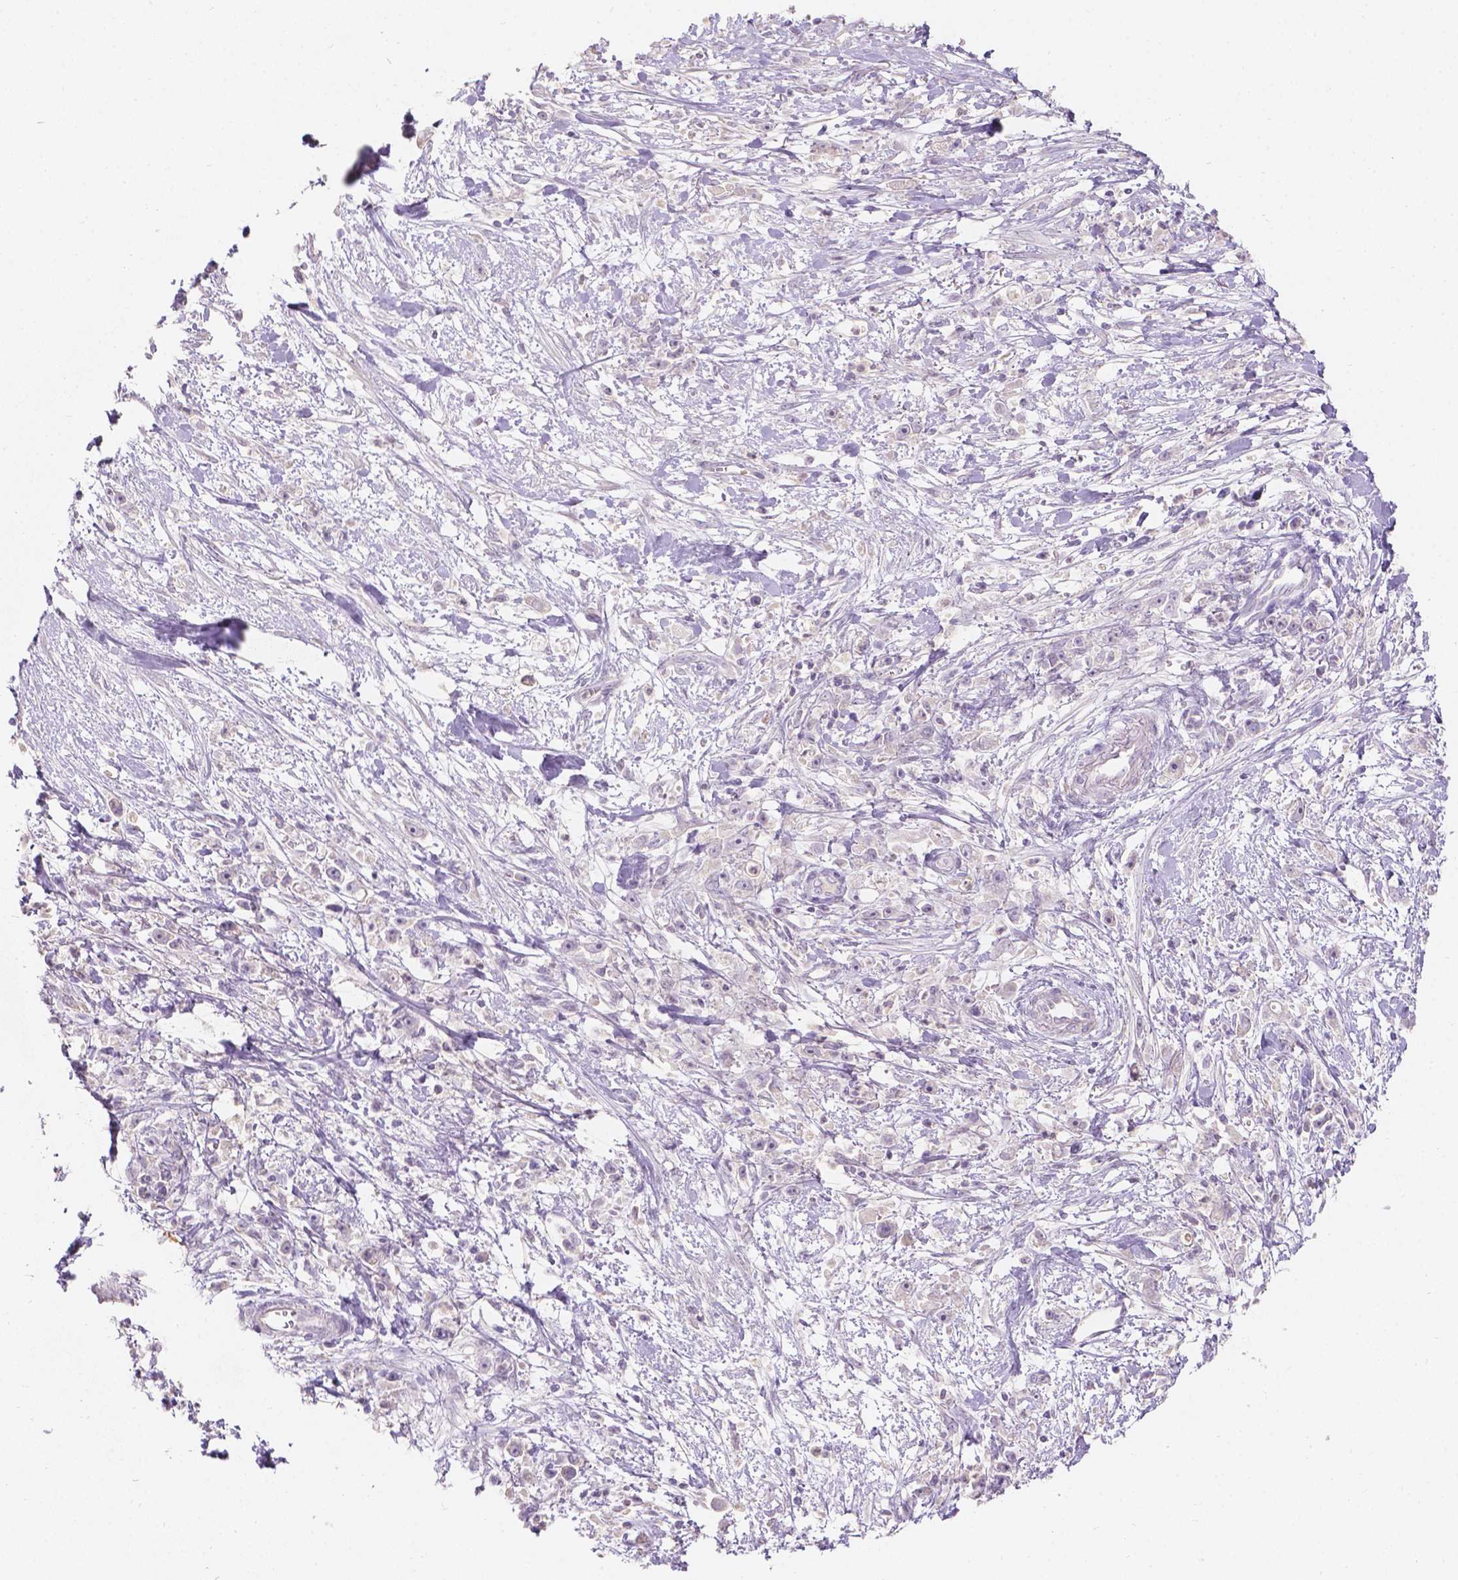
{"staining": {"intensity": "negative", "quantity": "none", "location": "none"}, "tissue": "stomach cancer", "cell_type": "Tumor cells", "image_type": "cancer", "snomed": [{"axis": "morphology", "description": "Adenocarcinoma, NOS"}, {"axis": "topography", "description": "Stomach"}], "caption": "This histopathology image is of stomach cancer (adenocarcinoma) stained with immunohistochemistry to label a protein in brown with the nuclei are counter-stained blue. There is no positivity in tumor cells.", "gene": "DCAF4L1", "patient": {"sex": "female", "age": 59}}